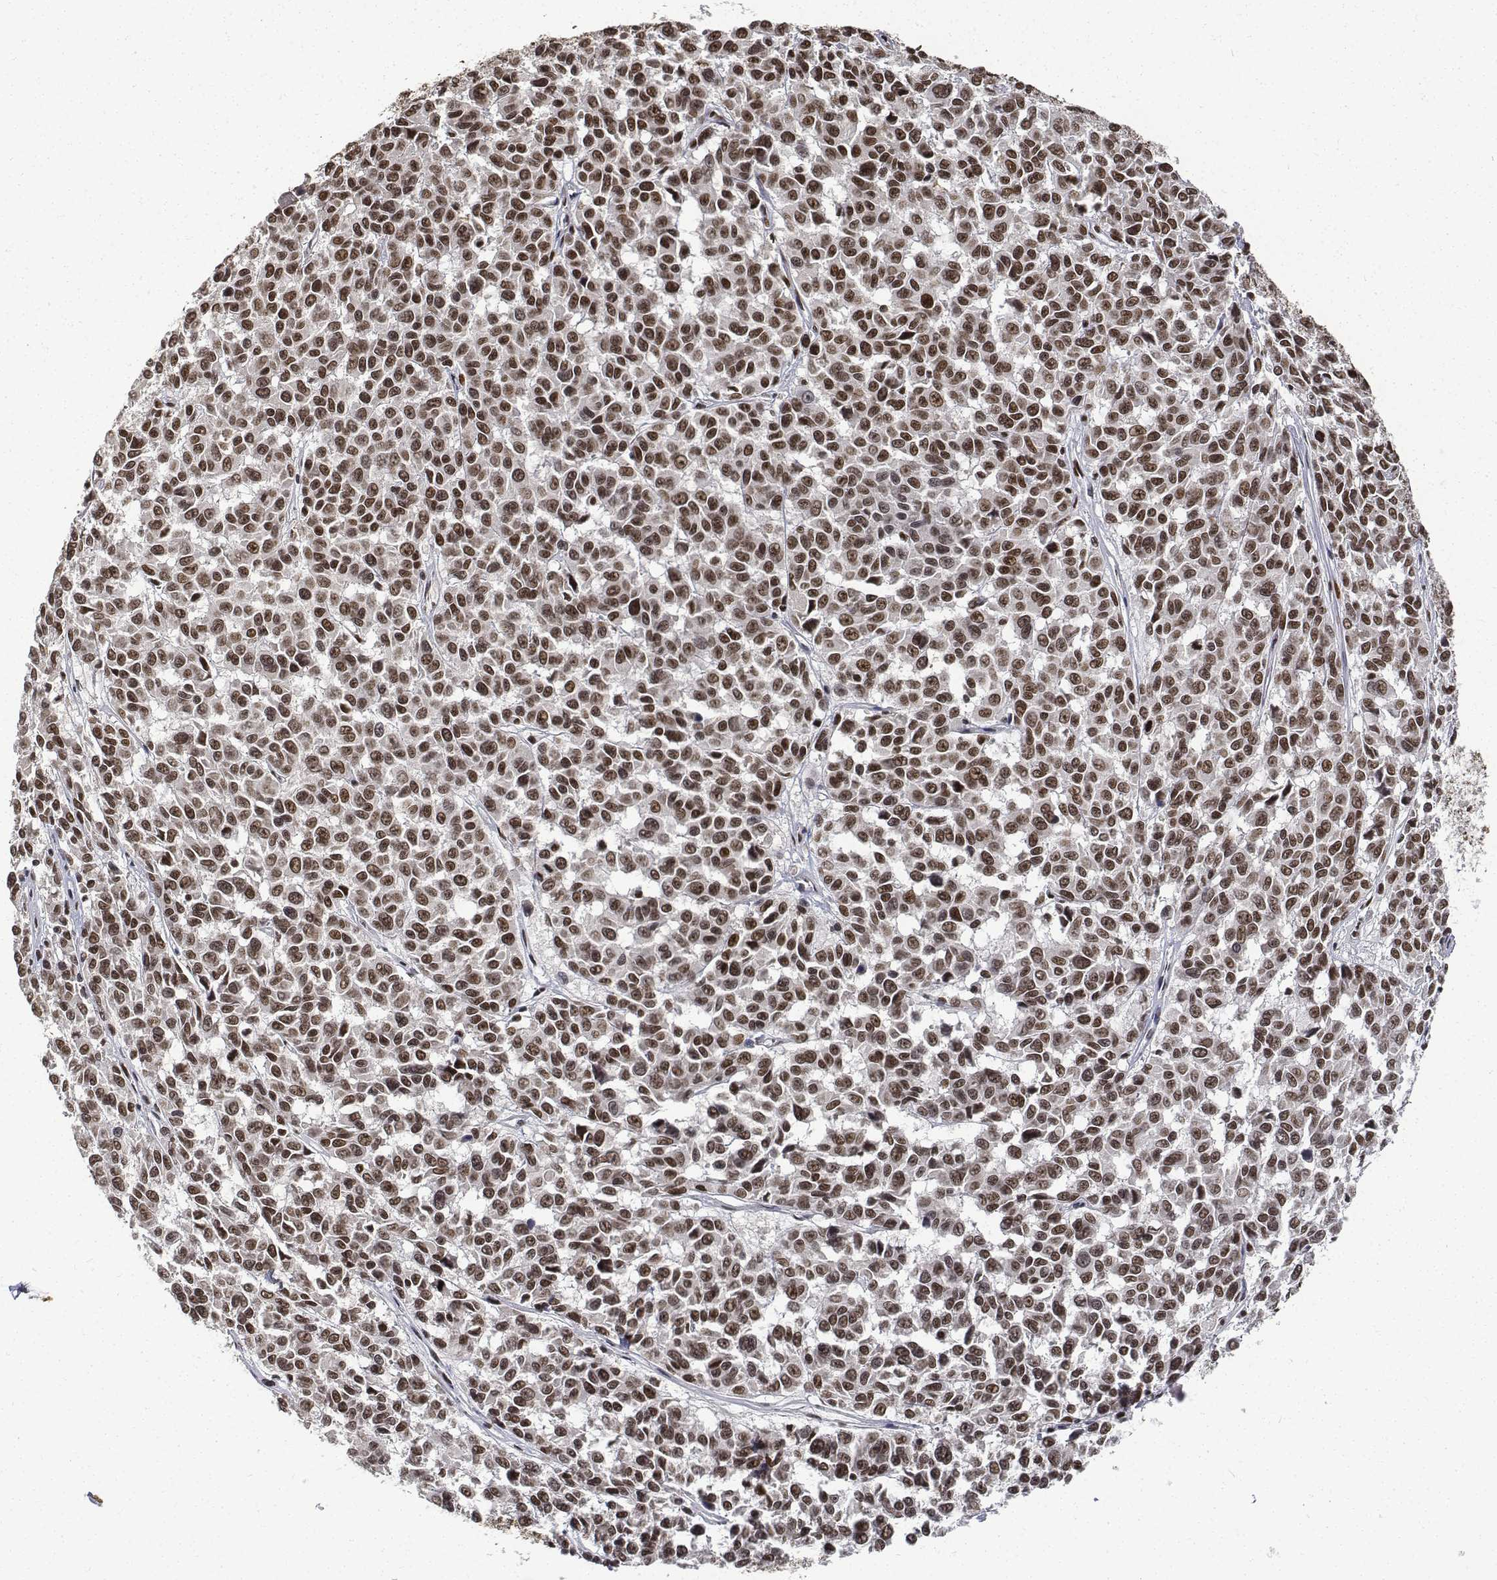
{"staining": {"intensity": "moderate", "quantity": ">75%", "location": "nuclear"}, "tissue": "melanoma", "cell_type": "Tumor cells", "image_type": "cancer", "snomed": [{"axis": "morphology", "description": "Malignant melanoma, NOS"}, {"axis": "topography", "description": "Skin"}], "caption": "IHC staining of melanoma, which exhibits medium levels of moderate nuclear expression in about >75% of tumor cells indicating moderate nuclear protein expression. The staining was performed using DAB (brown) for protein detection and nuclei were counterstained in hematoxylin (blue).", "gene": "ATRX", "patient": {"sex": "female", "age": 66}}